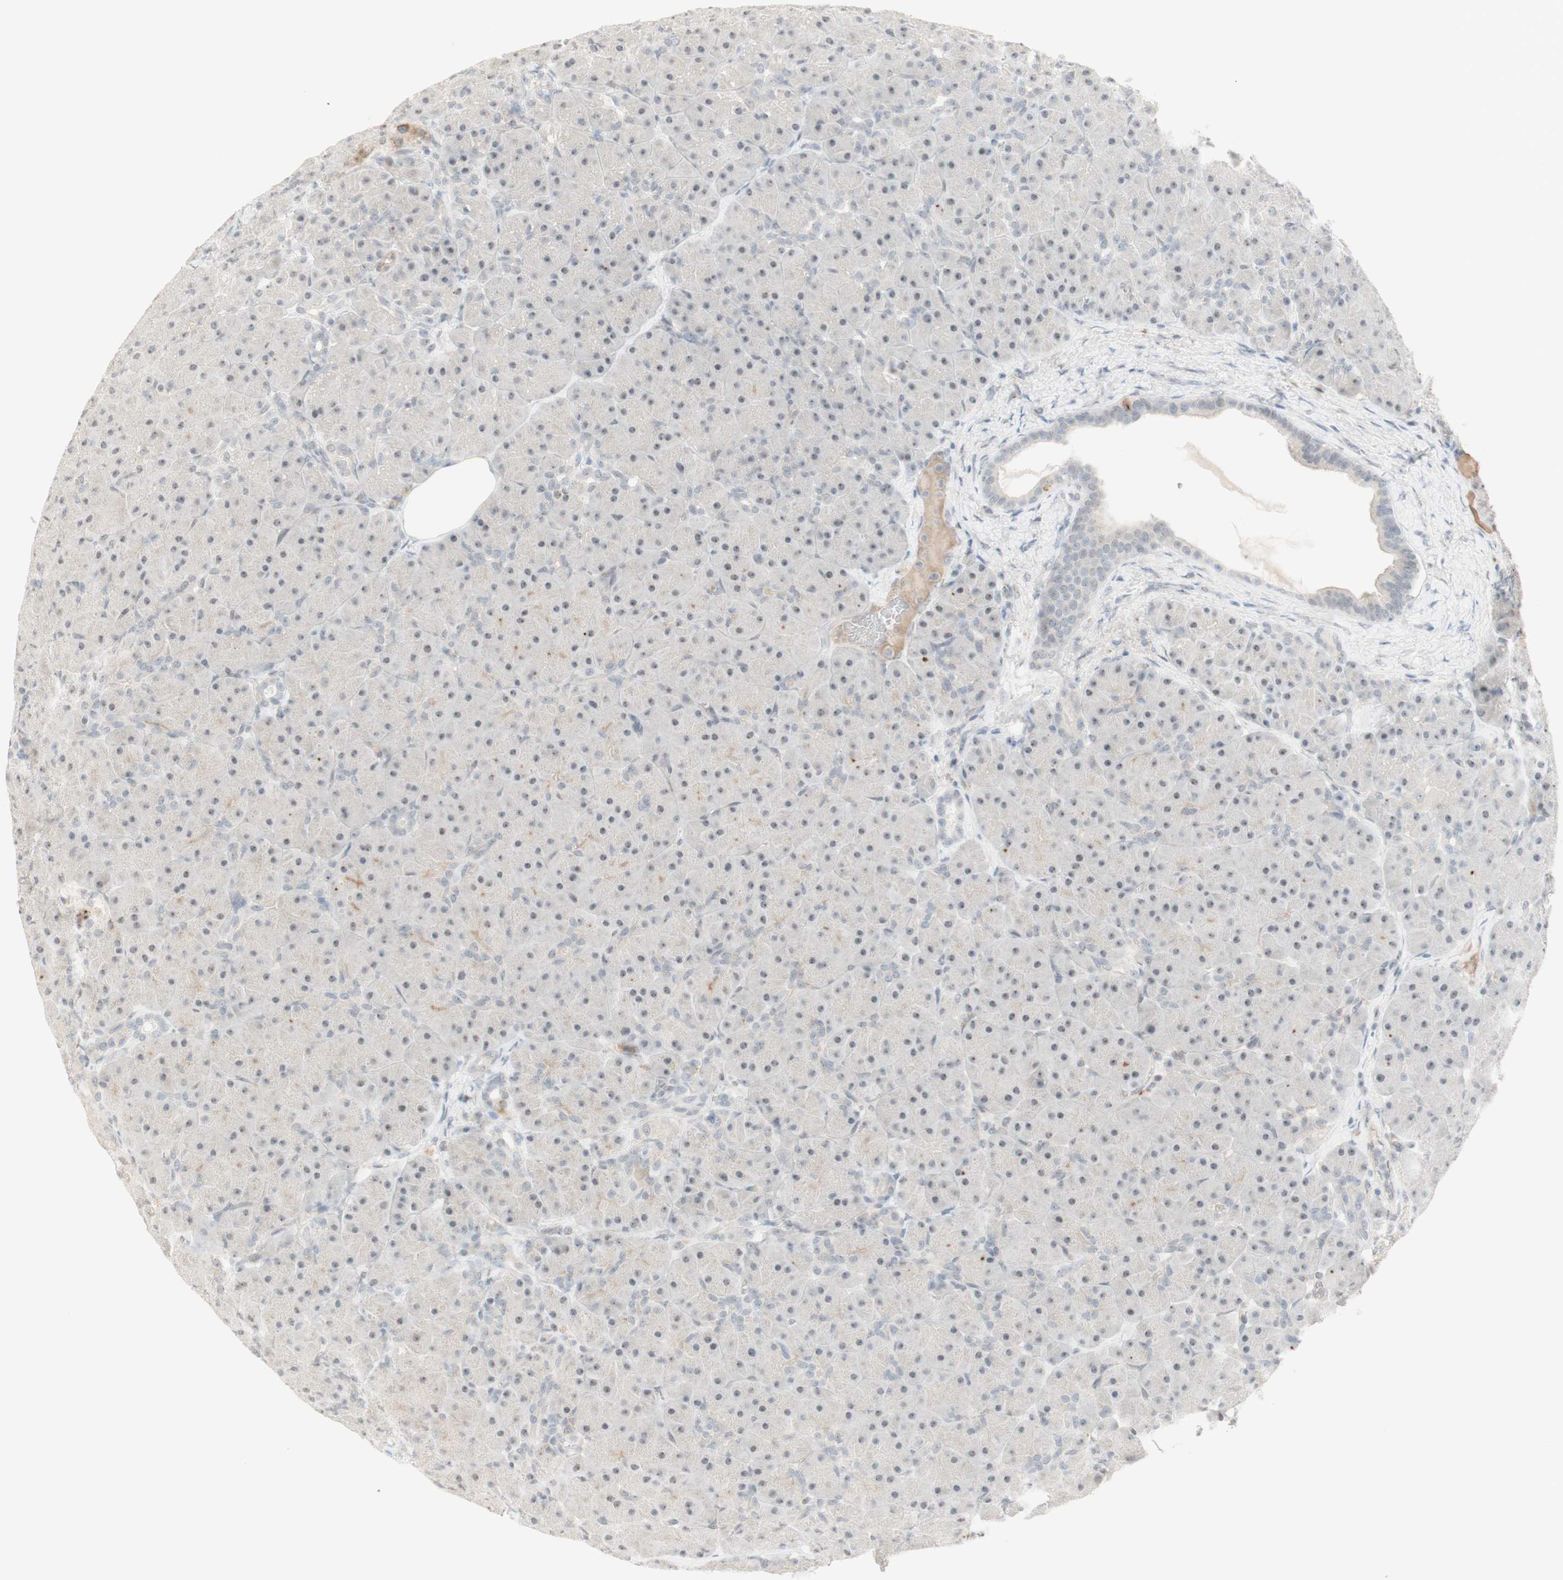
{"staining": {"intensity": "weak", "quantity": "25%-75%", "location": "nuclear"}, "tissue": "pancreas", "cell_type": "Exocrine glandular cells", "image_type": "normal", "snomed": [{"axis": "morphology", "description": "Normal tissue, NOS"}, {"axis": "topography", "description": "Pancreas"}], "caption": "The histopathology image displays a brown stain indicating the presence of a protein in the nuclear of exocrine glandular cells in pancreas.", "gene": "PLCD4", "patient": {"sex": "male", "age": 66}}